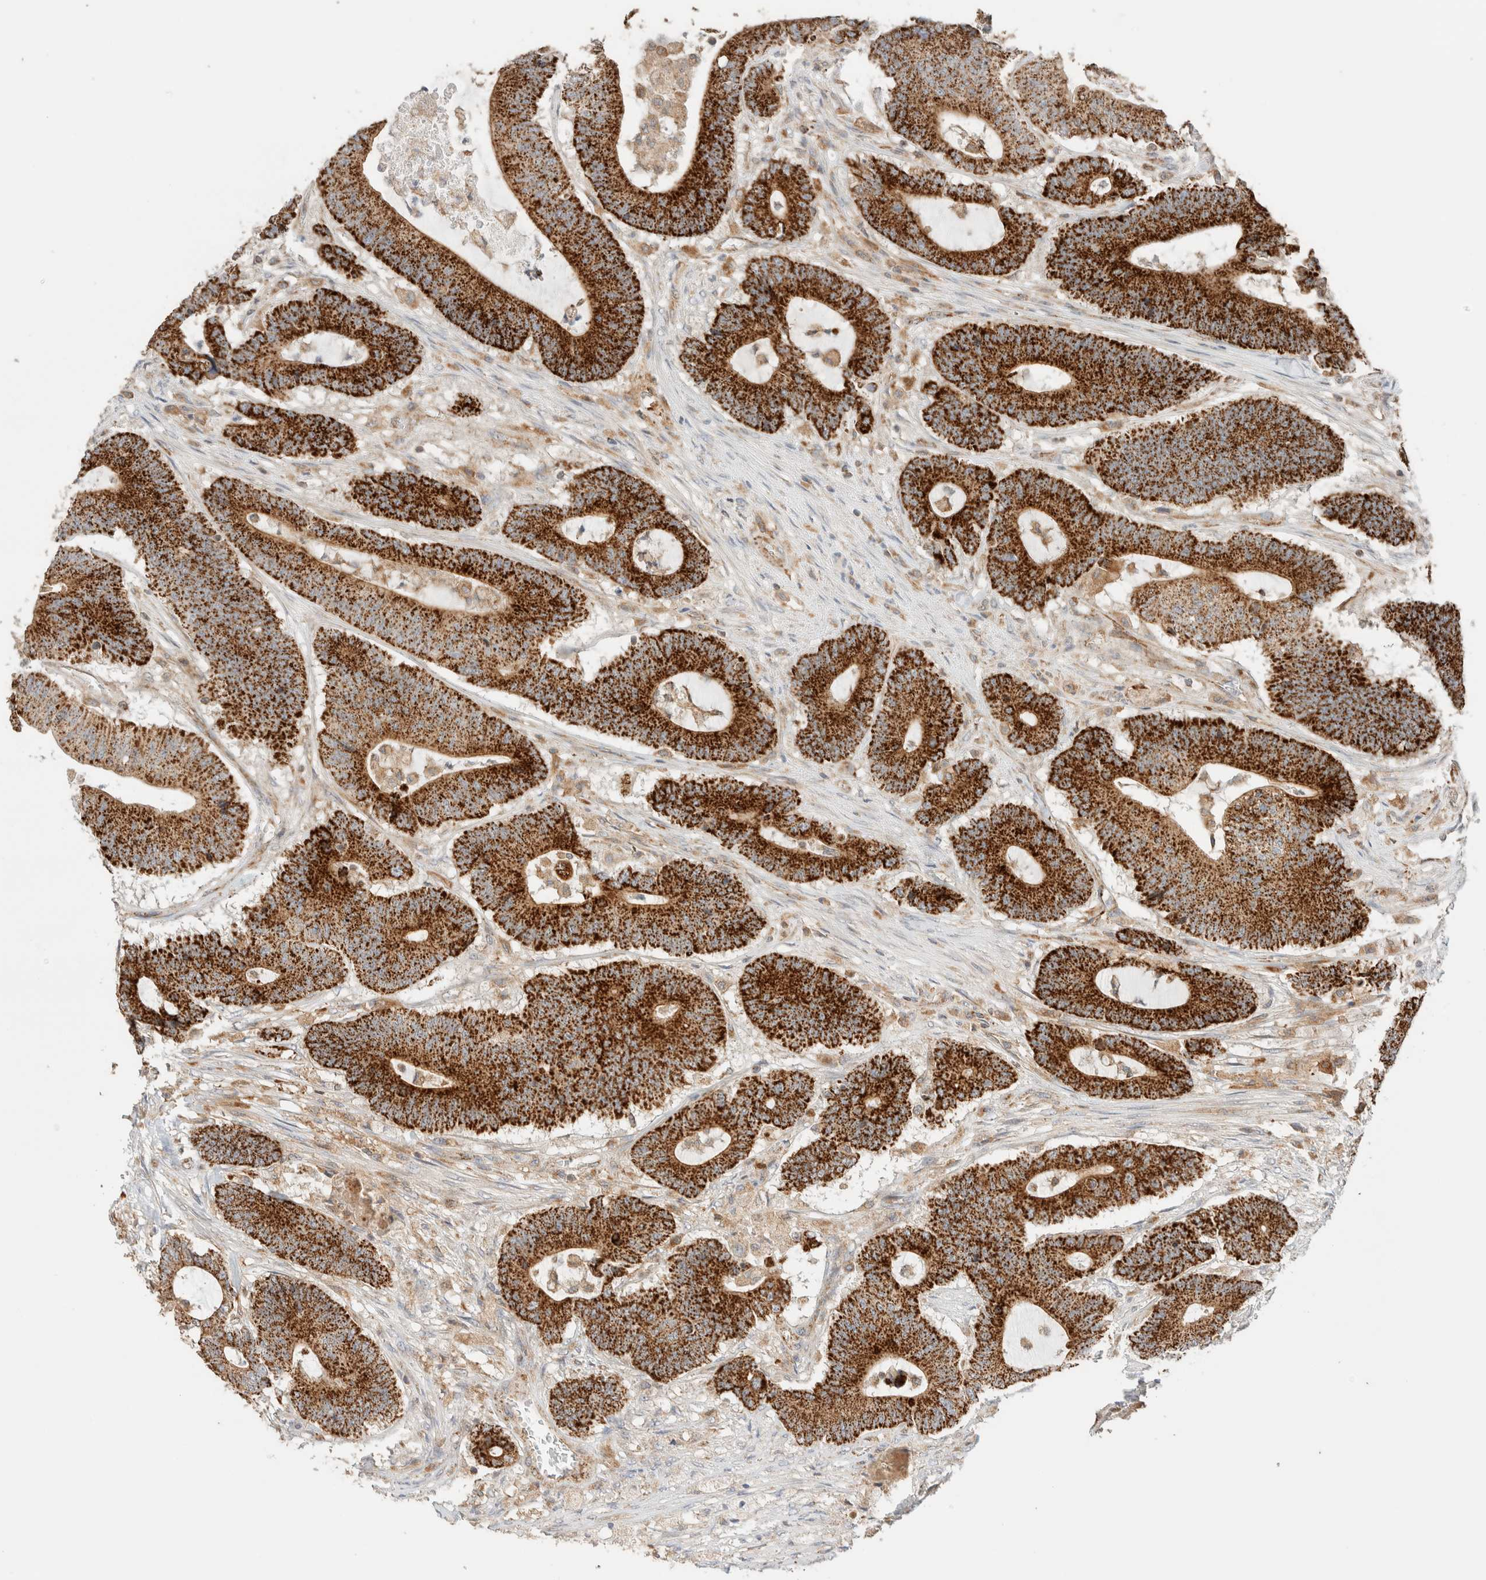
{"staining": {"intensity": "strong", "quantity": ">75%", "location": "cytoplasmic/membranous"}, "tissue": "colorectal cancer", "cell_type": "Tumor cells", "image_type": "cancer", "snomed": [{"axis": "morphology", "description": "Adenocarcinoma, NOS"}, {"axis": "topography", "description": "Colon"}], "caption": "Colorectal cancer (adenocarcinoma) stained with DAB (3,3'-diaminobenzidine) immunohistochemistry demonstrates high levels of strong cytoplasmic/membranous staining in approximately >75% of tumor cells.", "gene": "MRM3", "patient": {"sex": "female", "age": 84}}